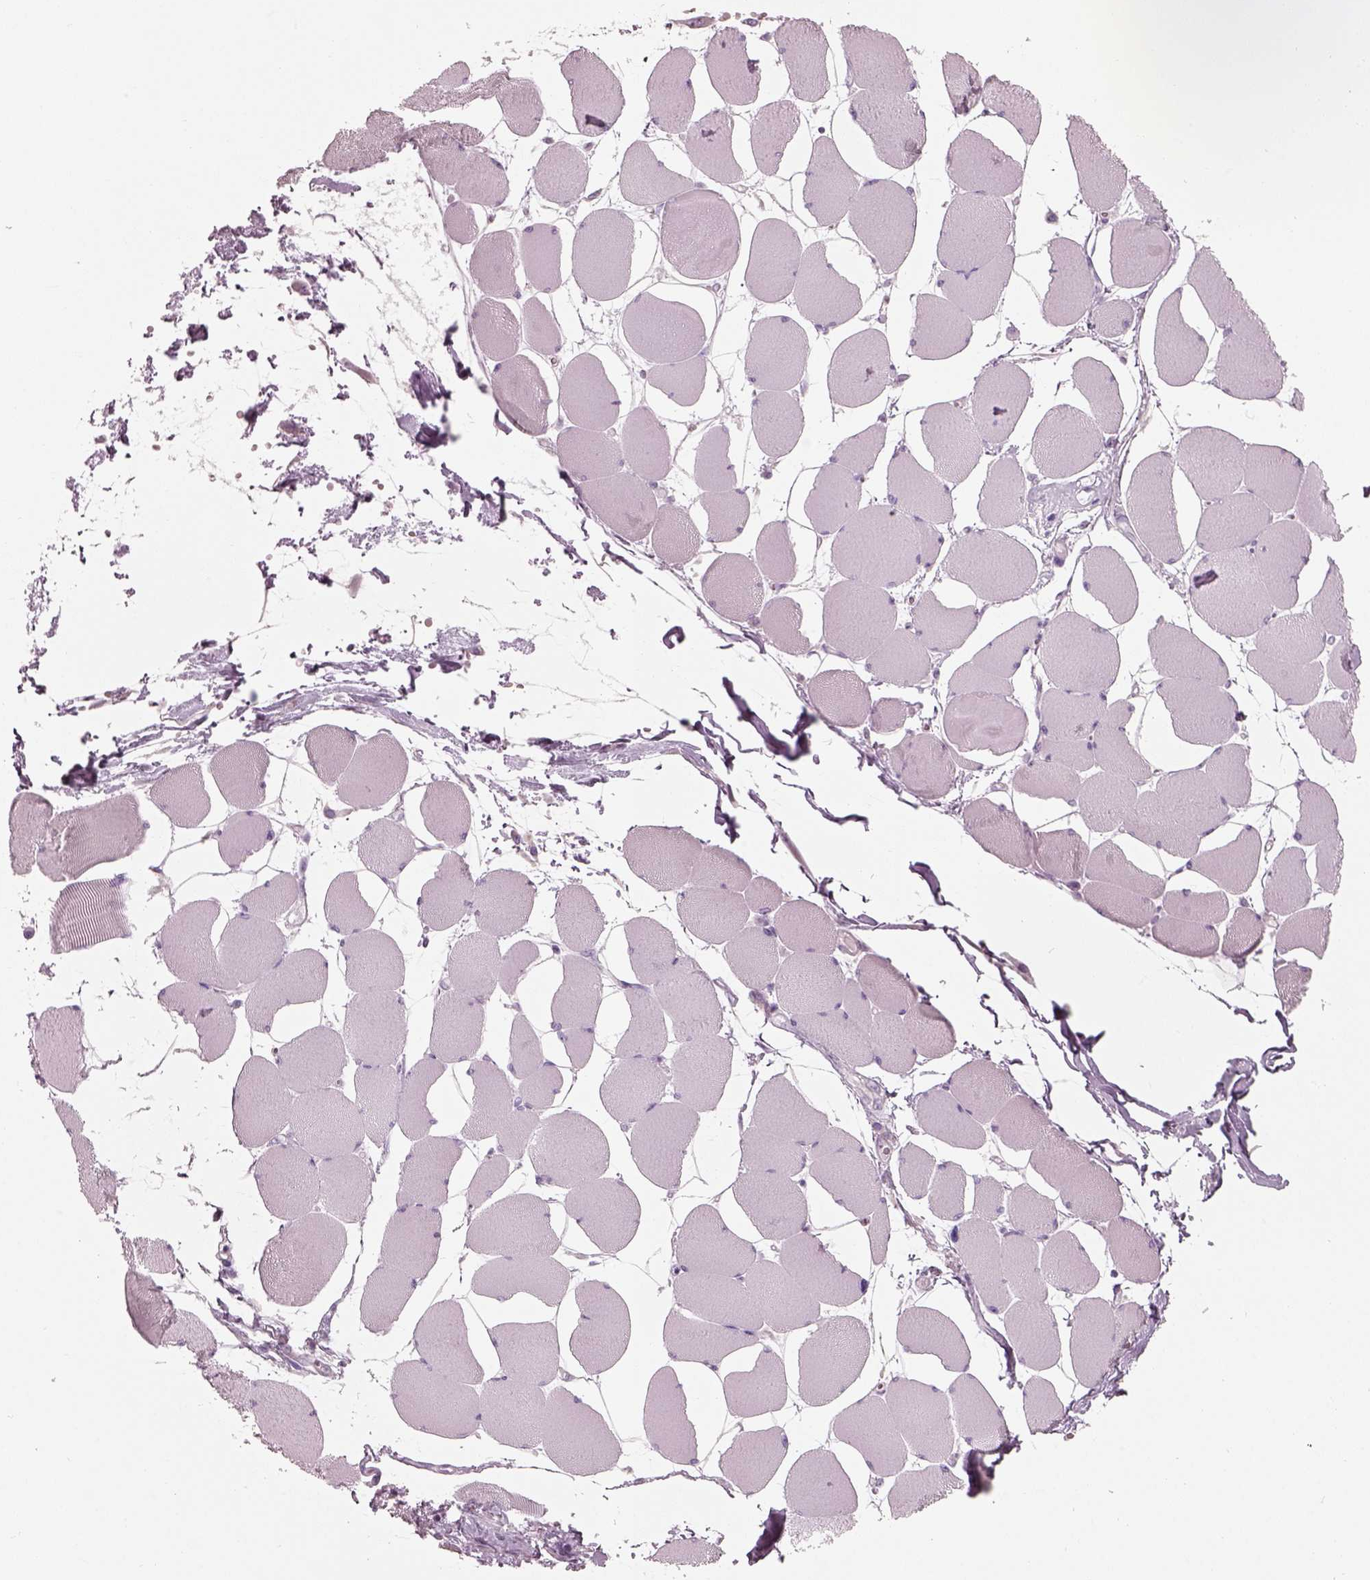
{"staining": {"intensity": "negative", "quantity": "none", "location": "none"}, "tissue": "skeletal muscle", "cell_type": "Myocytes", "image_type": "normal", "snomed": [{"axis": "morphology", "description": "Normal tissue, NOS"}, {"axis": "topography", "description": "Skeletal muscle"}], "caption": "IHC image of normal skeletal muscle stained for a protein (brown), which demonstrates no positivity in myocytes. Nuclei are stained in blue.", "gene": "SLC27A2", "patient": {"sex": "female", "age": 75}}